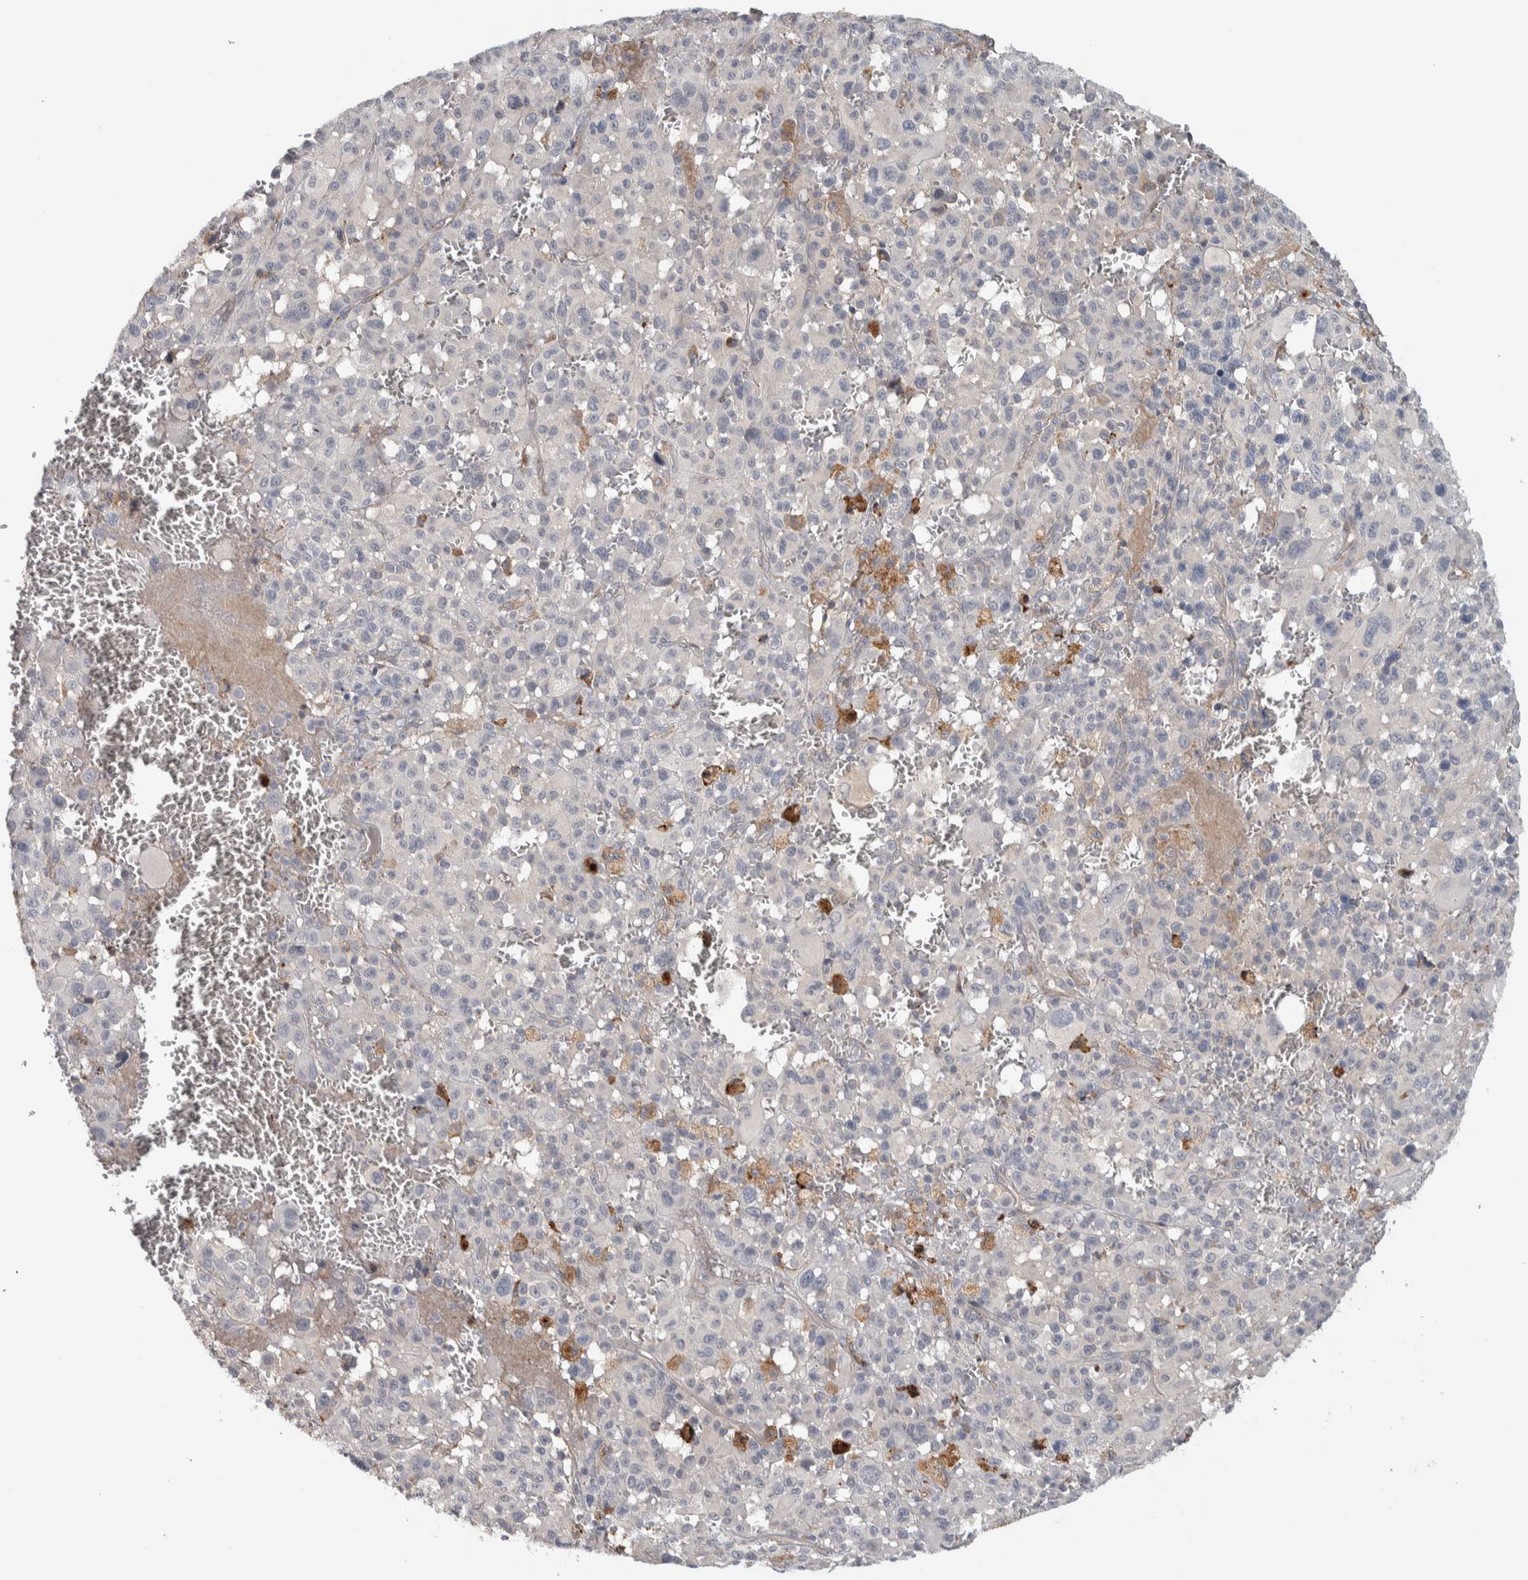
{"staining": {"intensity": "negative", "quantity": "none", "location": "none"}, "tissue": "melanoma", "cell_type": "Tumor cells", "image_type": "cancer", "snomed": [{"axis": "morphology", "description": "Malignant melanoma, Metastatic site"}, {"axis": "topography", "description": "Skin"}], "caption": "Immunohistochemistry (IHC) histopathology image of human malignant melanoma (metastatic site) stained for a protein (brown), which demonstrates no positivity in tumor cells. (Immunohistochemistry, brightfield microscopy, high magnification).", "gene": "ADPRM", "patient": {"sex": "female", "age": 74}}